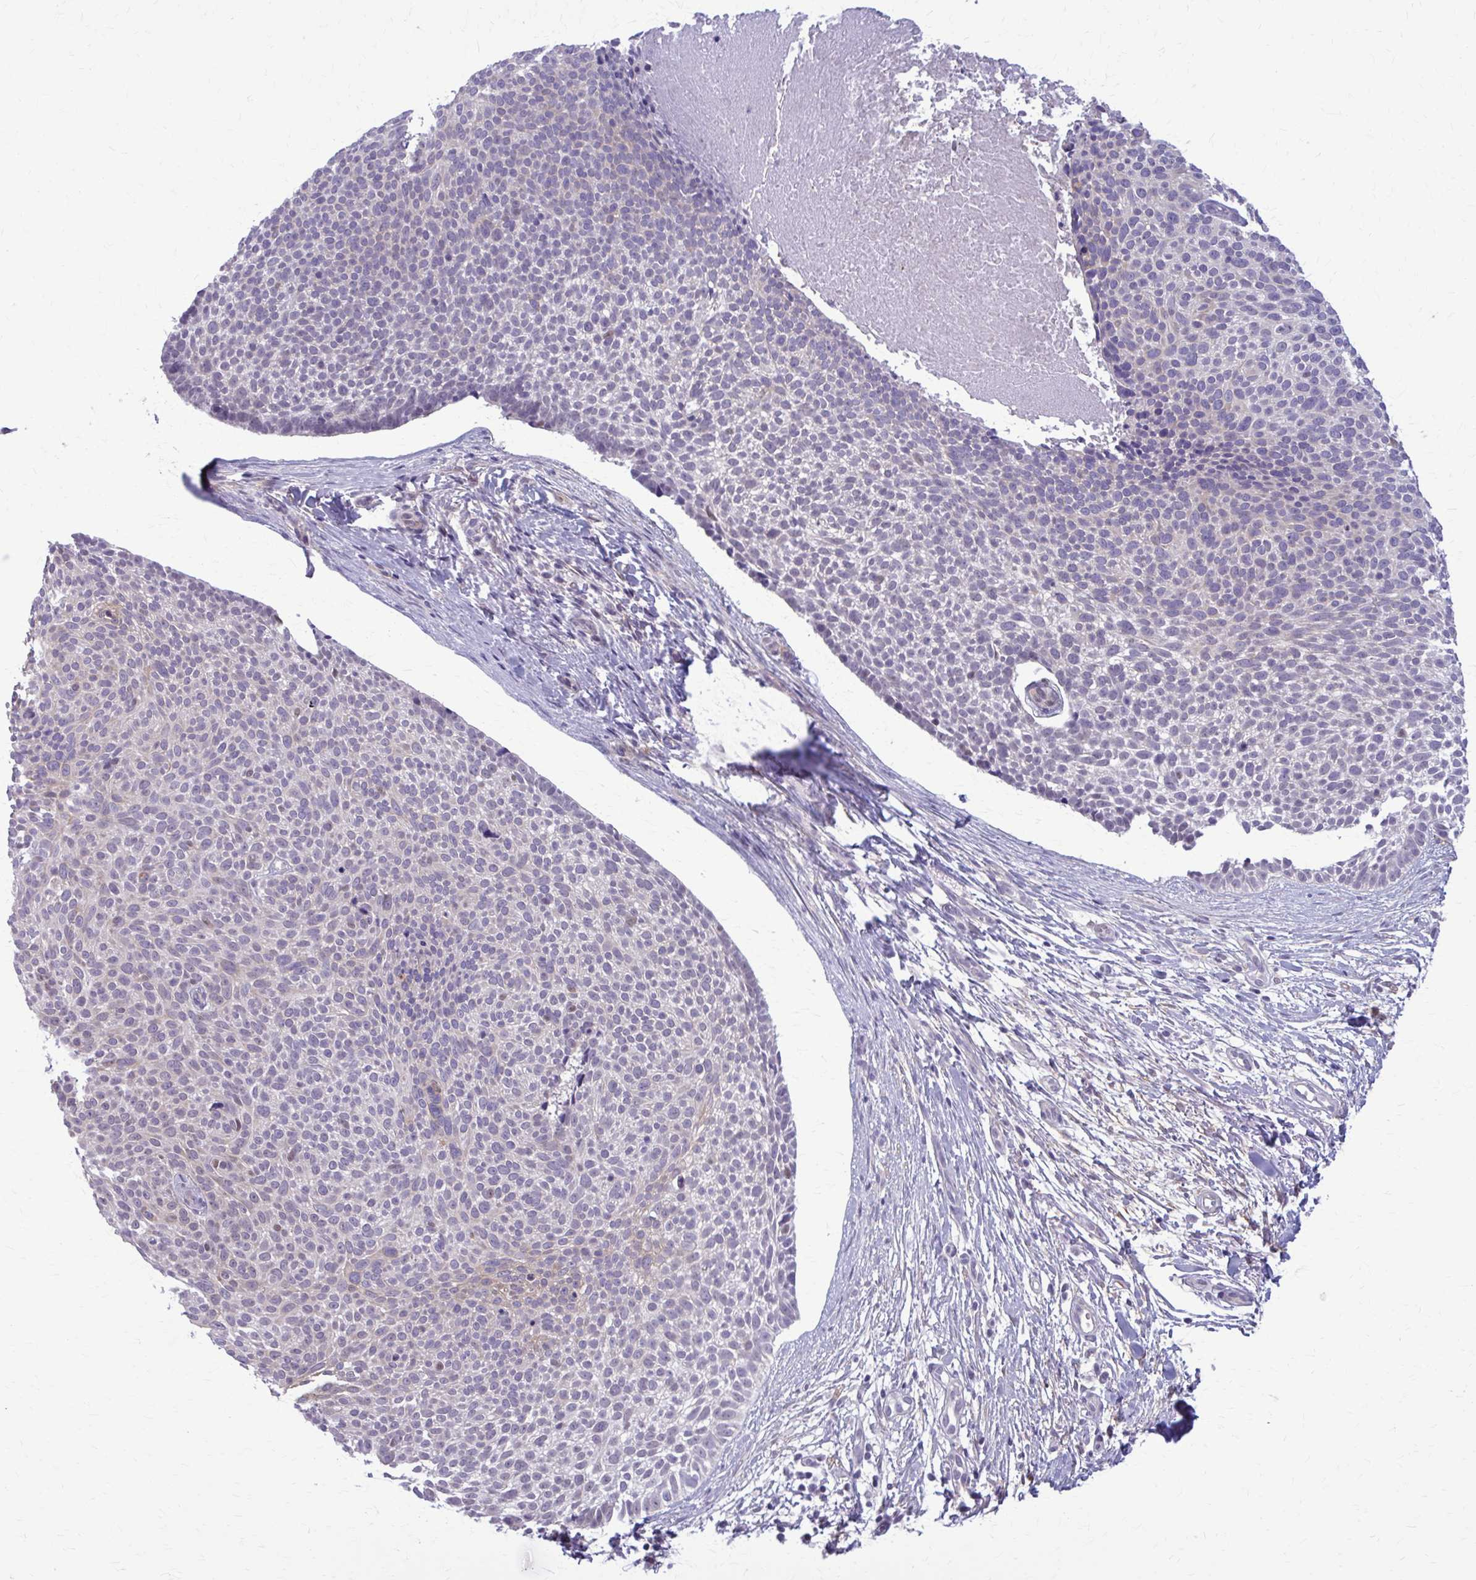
{"staining": {"intensity": "weak", "quantity": "<25%", "location": "cytoplasmic/membranous"}, "tissue": "skin cancer", "cell_type": "Tumor cells", "image_type": "cancer", "snomed": [{"axis": "morphology", "description": "Basal cell carcinoma"}, {"axis": "topography", "description": "Skin"}, {"axis": "topography", "description": "Skin of back"}], "caption": "Tumor cells show no significant protein positivity in skin basal cell carcinoma.", "gene": "NUMBL", "patient": {"sex": "male", "age": 81}}